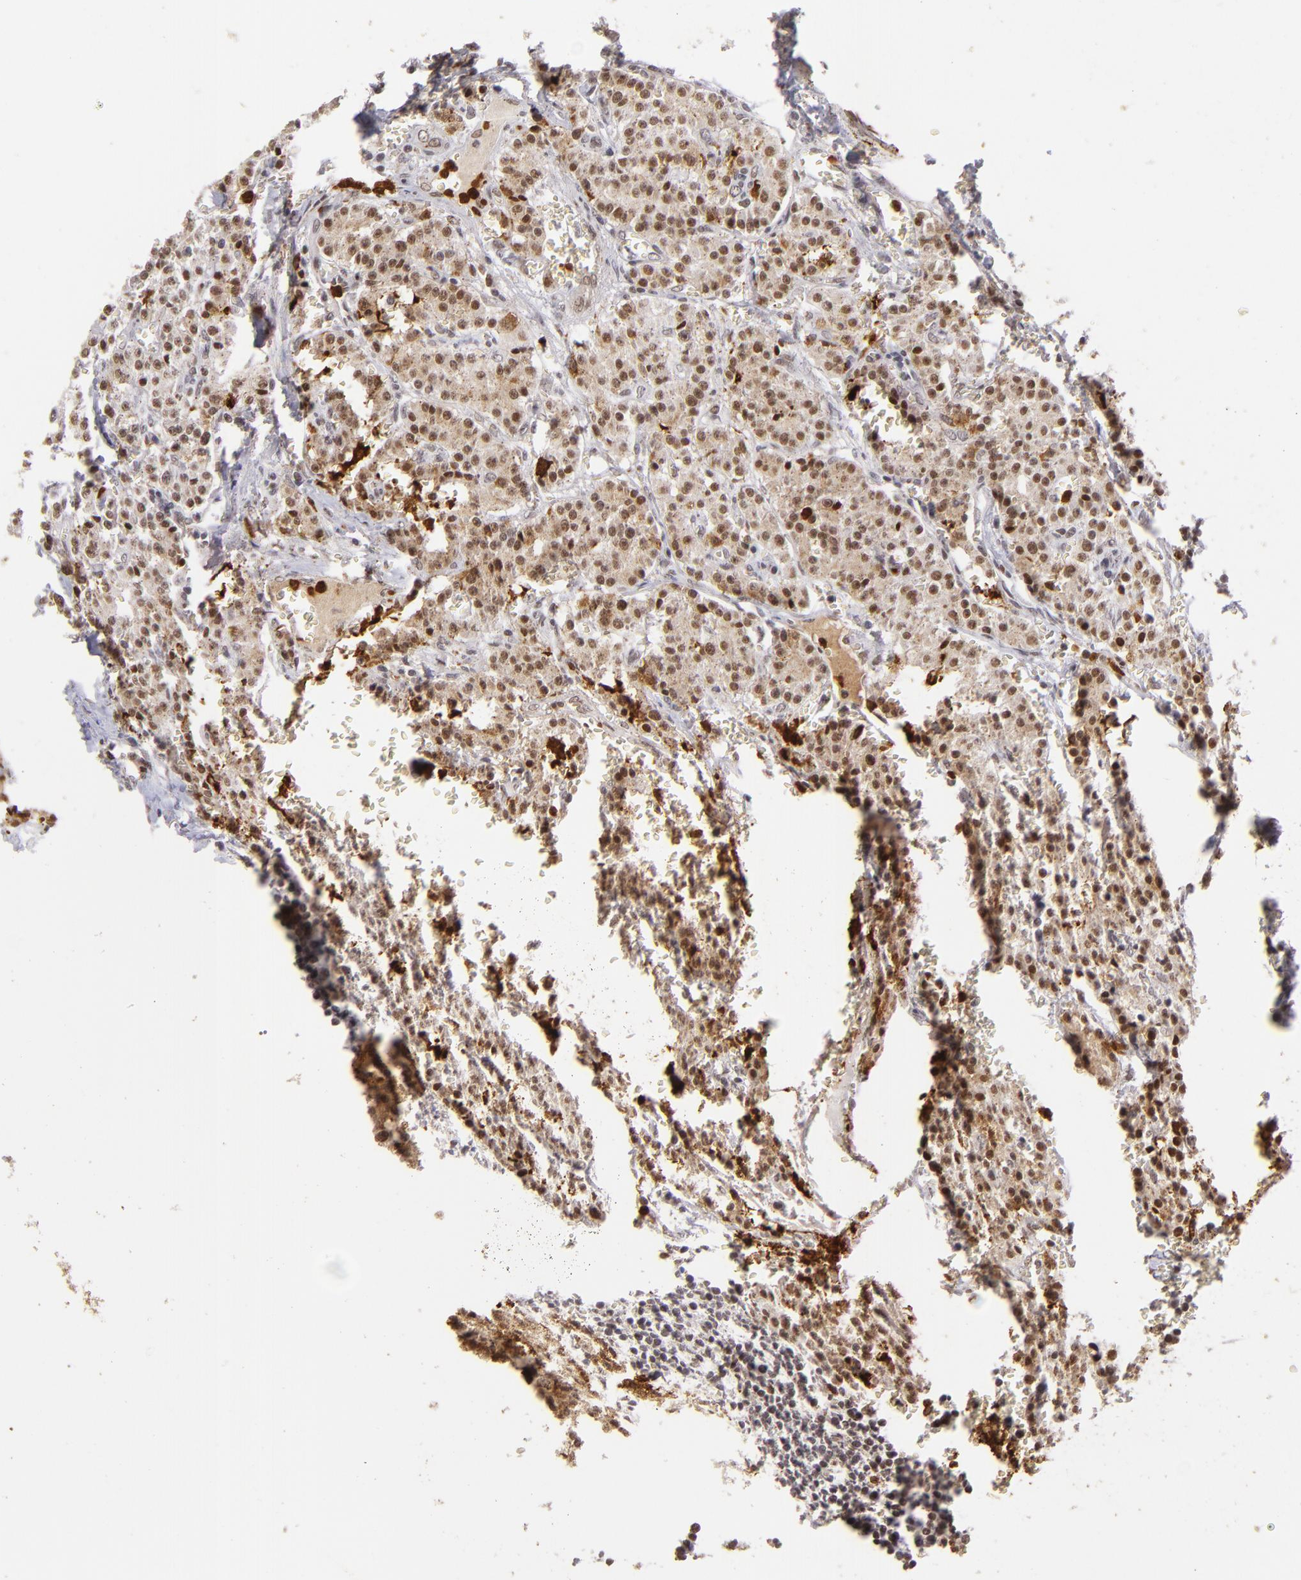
{"staining": {"intensity": "moderate", "quantity": ">75%", "location": "cytoplasmic/membranous,nuclear"}, "tissue": "carcinoid", "cell_type": "Tumor cells", "image_type": "cancer", "snomed": [{"axis": "morphology", "description": "Carcinoid, malignant, NOS"}, {"axis": "topography", "description": "Stomach"}], "caption": "Immunohistochemical staining of human malignant carcinoid exhibits moderate cytoplasmic/membranous and nuclear protein staining in about >75% of tumor cells. Nuclei are stained in blue.", "gene": "RXRG", "patient": {"sex": "female", "age": 76}}